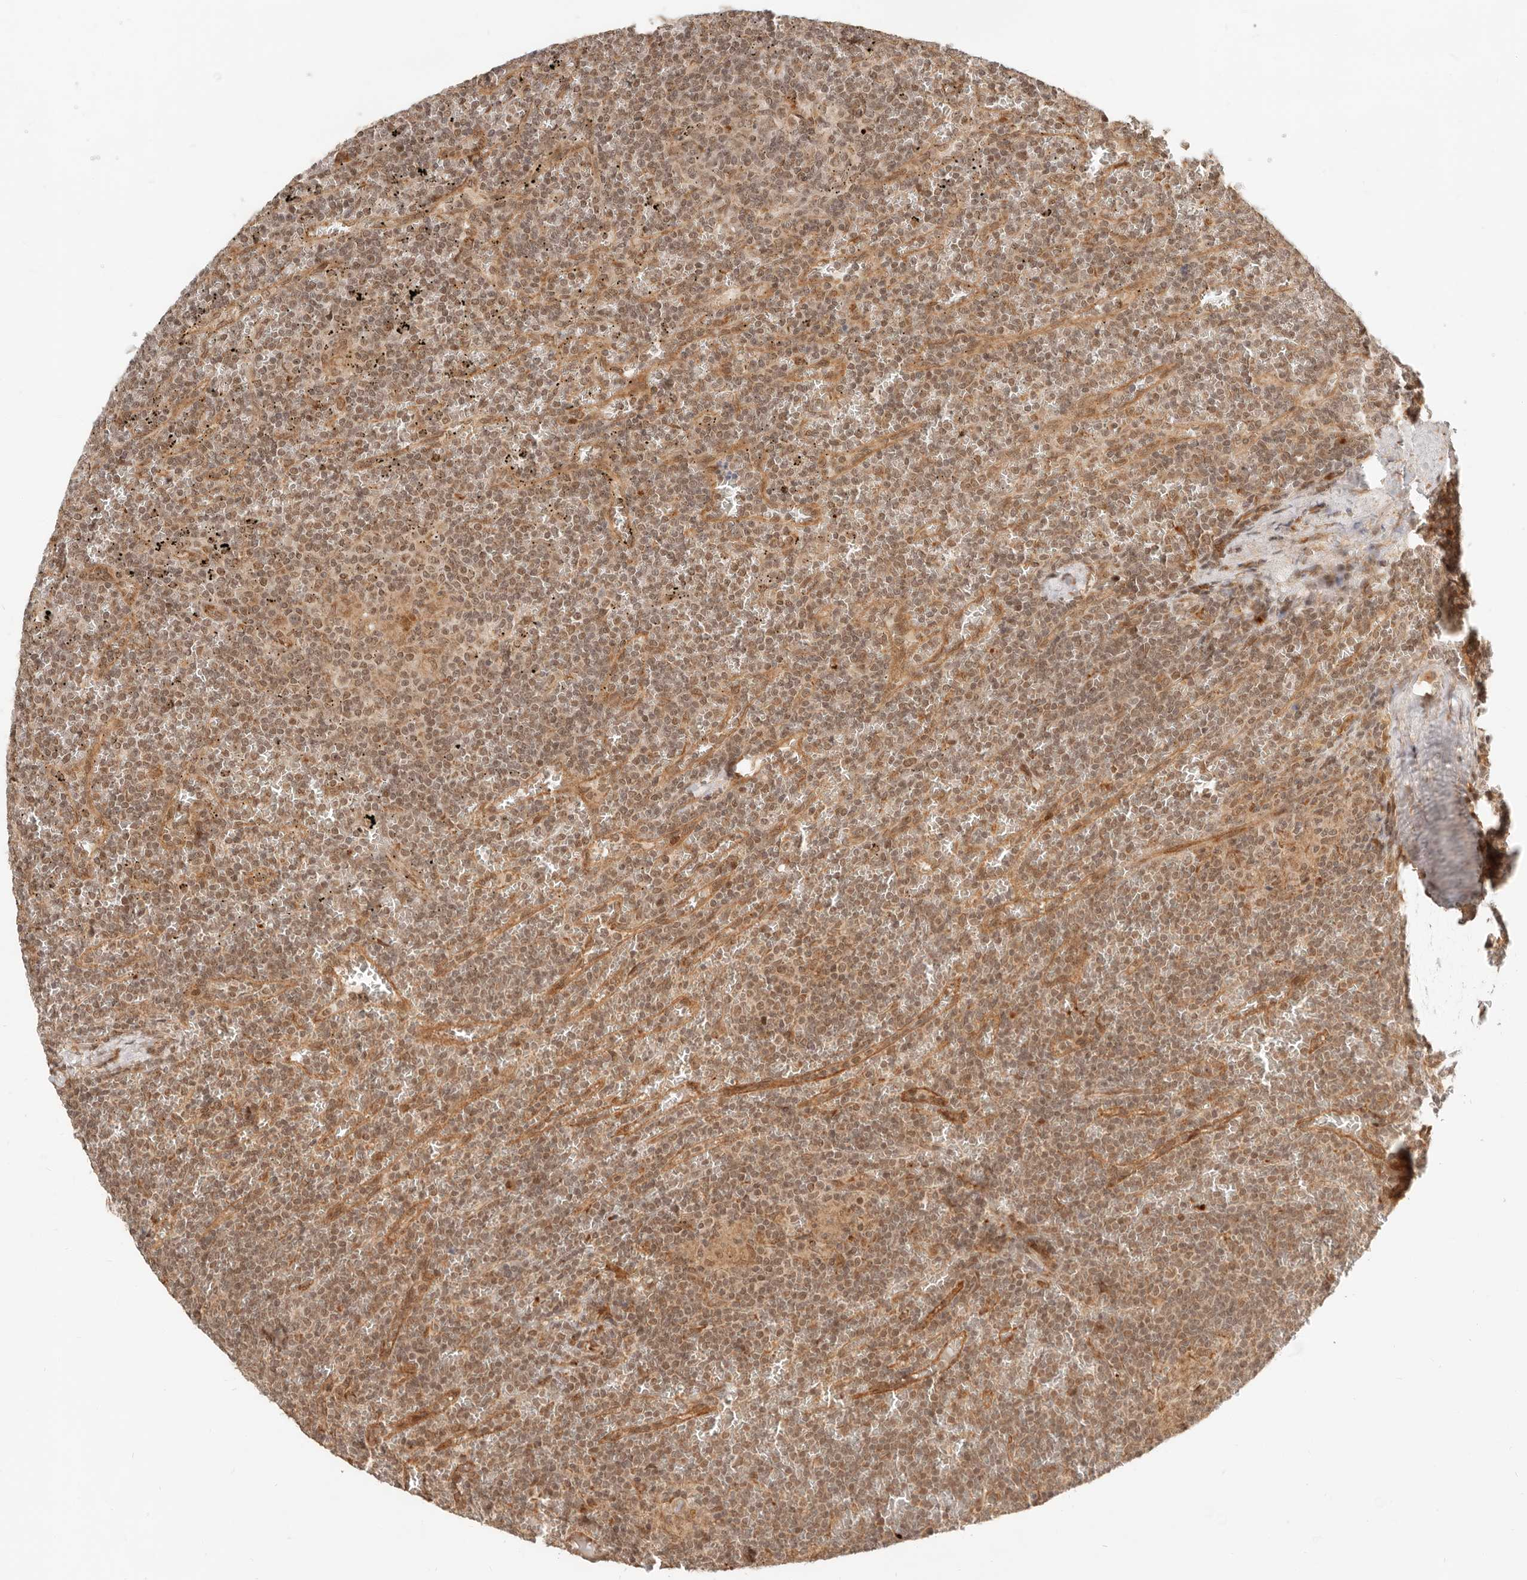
{"staining": {"intensity": "moderate", "quantity": ">75%", "location": "nuclear"}, "tissue": "lymphoma", "cell_type": "Tumor cells", "image_type": "cancer", "snomed": [{"axis": "morphology", "description": "Malignant lymphoma, non-Hodgkin's type, Low grade"}, {"axis": "topography", "description": "Spleen"}], "caption": "The micrograph exhibits immunohistochemical staining of malignant lymphoma, non-Hodgkin's type (low-grade). There is moderate nuclear staining is appreciated in approximately >75% of tumor cells. (DAB (3,3'-diaminobenzidine) IHC, brown staining for protein, blue staining for nuclei).", "gene": "BAALC", "patient": {"sex": "female", "age": 19}}